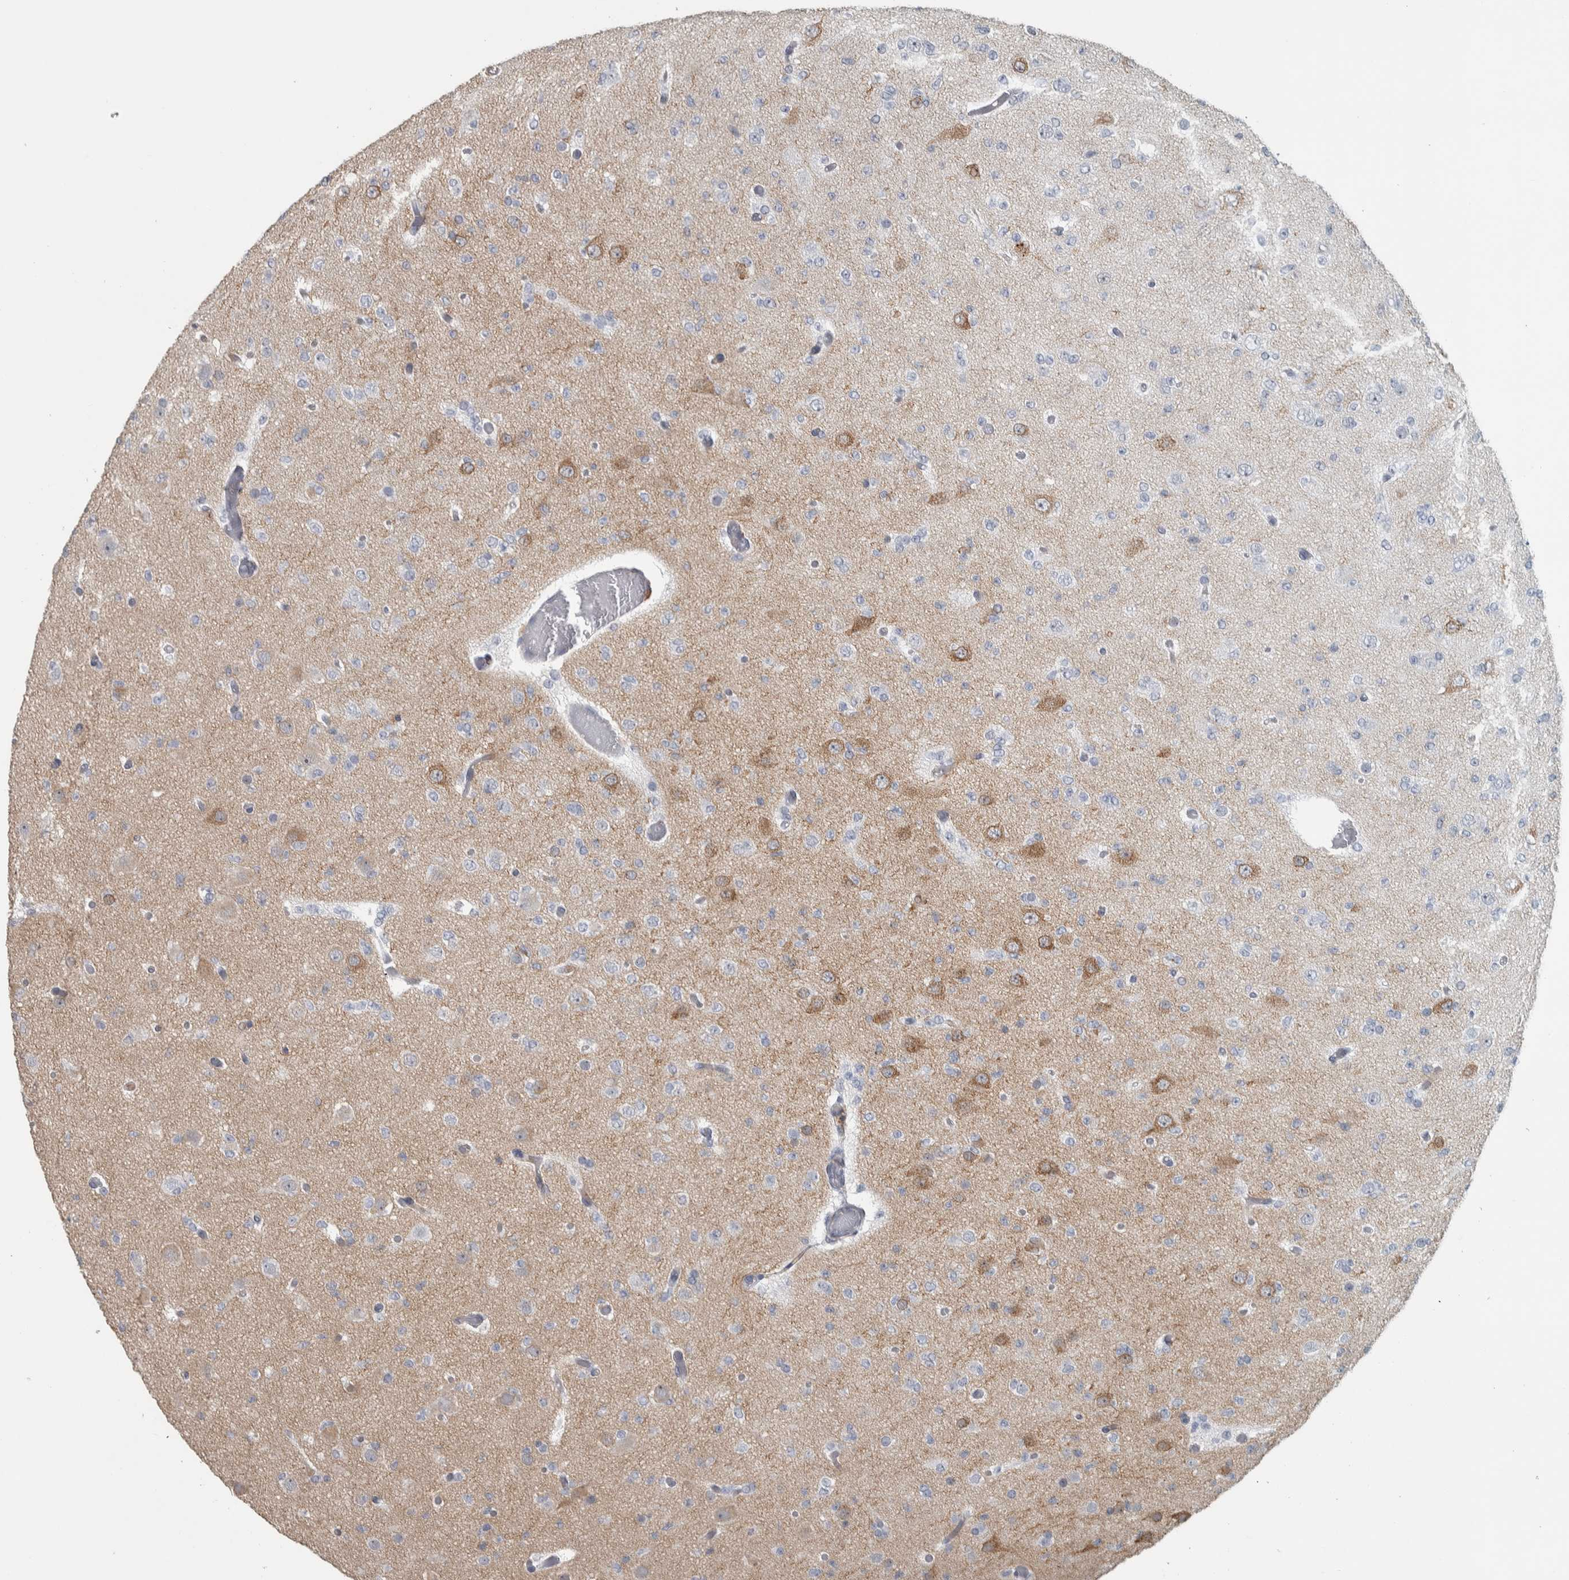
{"staining": {"intensity": "negative", "quantity": "none", "location": "none"}, "tissue": "glioma", "cell_type": "Tumor cells", "image_type": "cancer", "snomed": [{"axis": "morphology", "description": "Glioma, malignant, Low grade"}, {"axis": "topography", "description": "Brain"}], "caption": "Tumor cells are negative for protein expression in human malignant glioma (low-grade).", "gene": "DCAF10", "patient": {"sex": "female", "age": 22}}